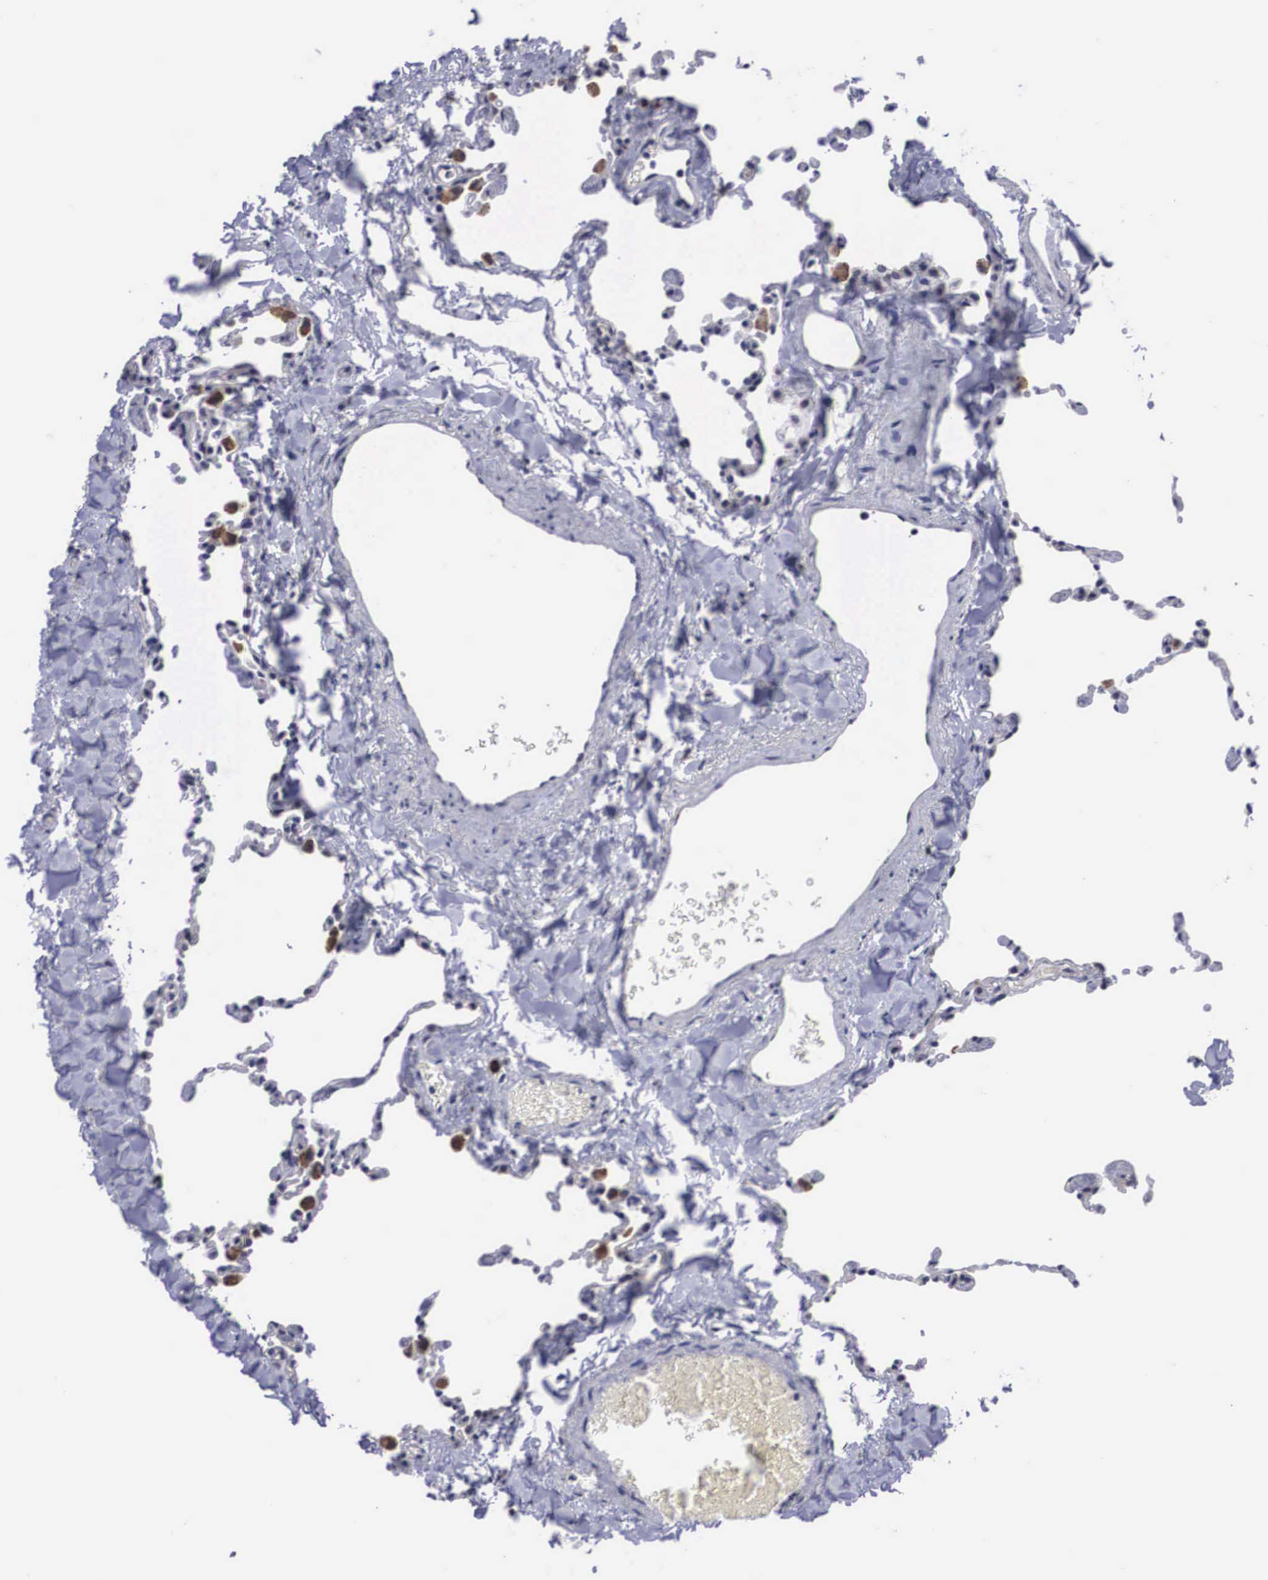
{"staining": {"intensity": "negative", "quantity": "none", "location": "none"}, "tissue": "lung", "cell_type": "Alveolar cells", "image_type": "normal", "snomed": [{"axis": "morphology", "description": "Normal tissue, NOS"}, {"axis": "topography", "description": "Lung"}], "caption": "Photomicrograph shows no significant protein staining in alveolar cells of unremarkable lung. (Immunohistochemistry, brightfield microscopy, high magnification).", "gene": "CRELD2", "patient": {"sex": "female", "age": 61}}